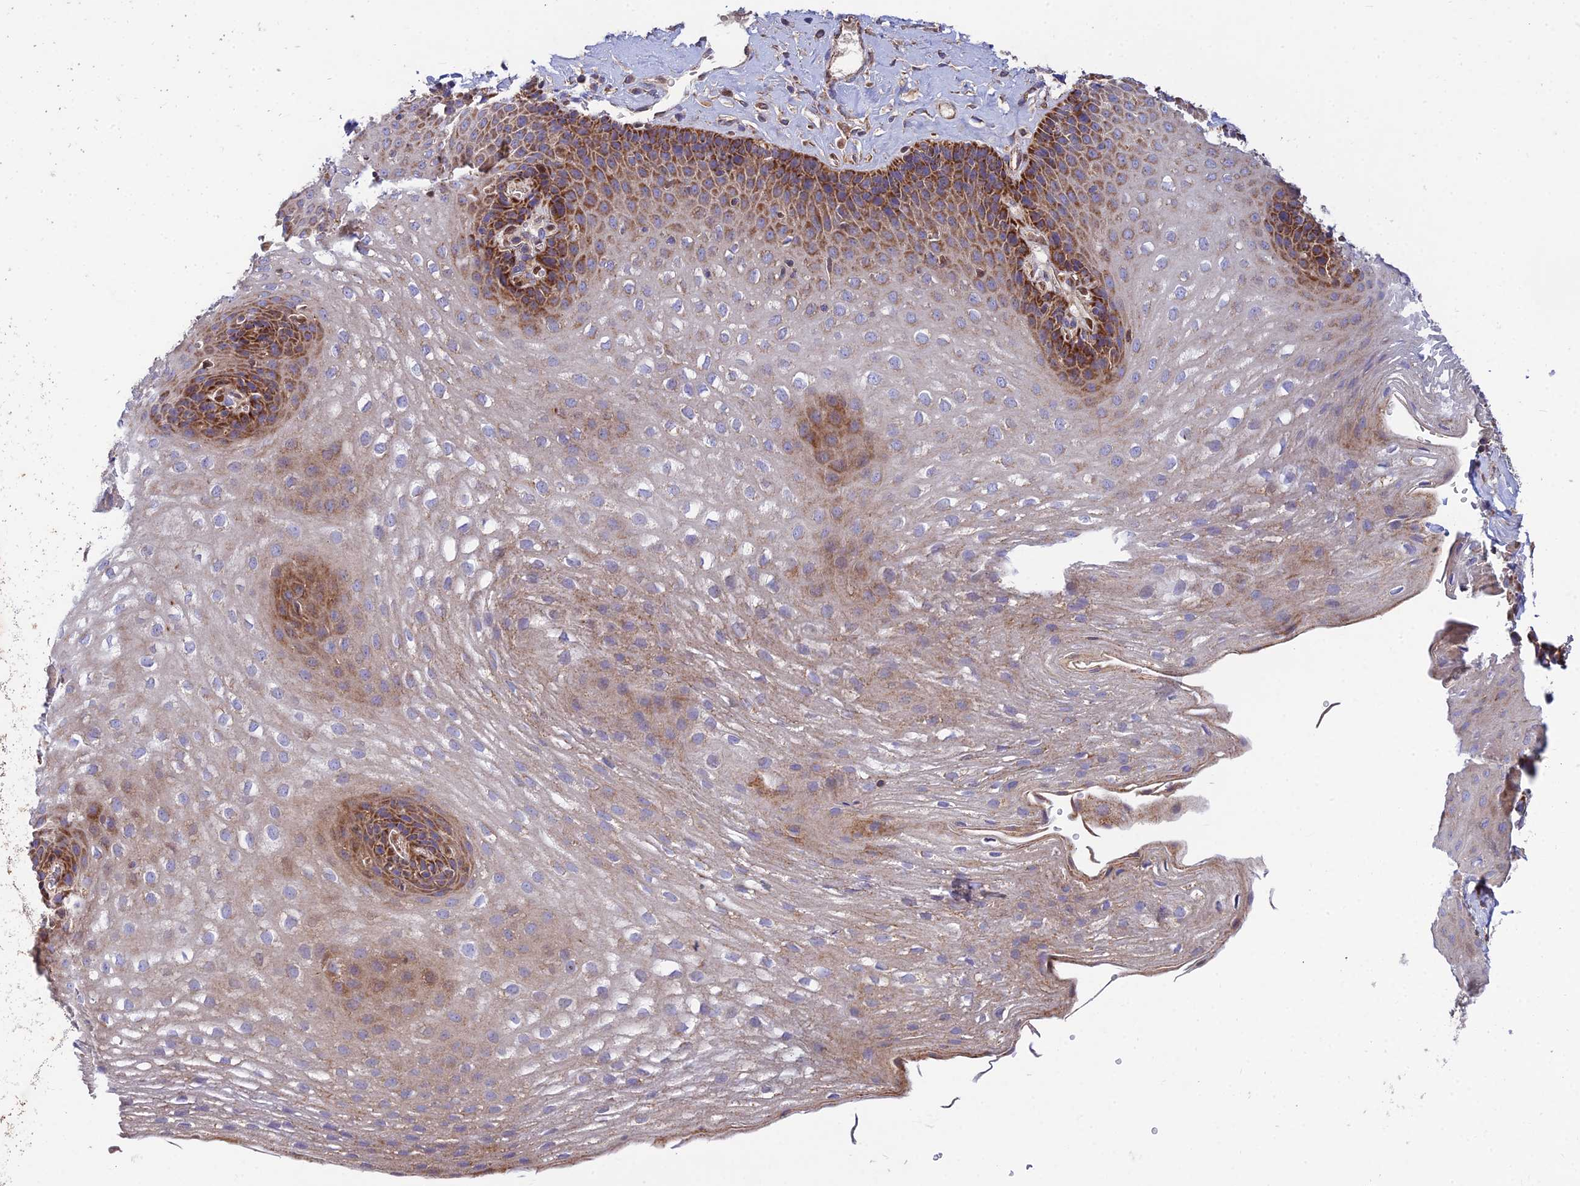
{"staining": {"intensity": "strong", "quantity": "25%-75%", "location": "cytoplasmic/membranous"}, "tissue": "esophagus", "cell_type": "Squamous epithelial cells", "image_type": "normal", "snomed": [{"axis": "morphology", "description": "Normal tissue, NOS"}, {"axis": "topography", "description": "Esophagus"}], "caption": "Strong cytoplasmic/membranous positivity is seen in approximately 25%-75% of squamous epithelial cells in normal esophagus.", "gene": "PODNL1", "patient": {"sex": "female", "age": 66}}